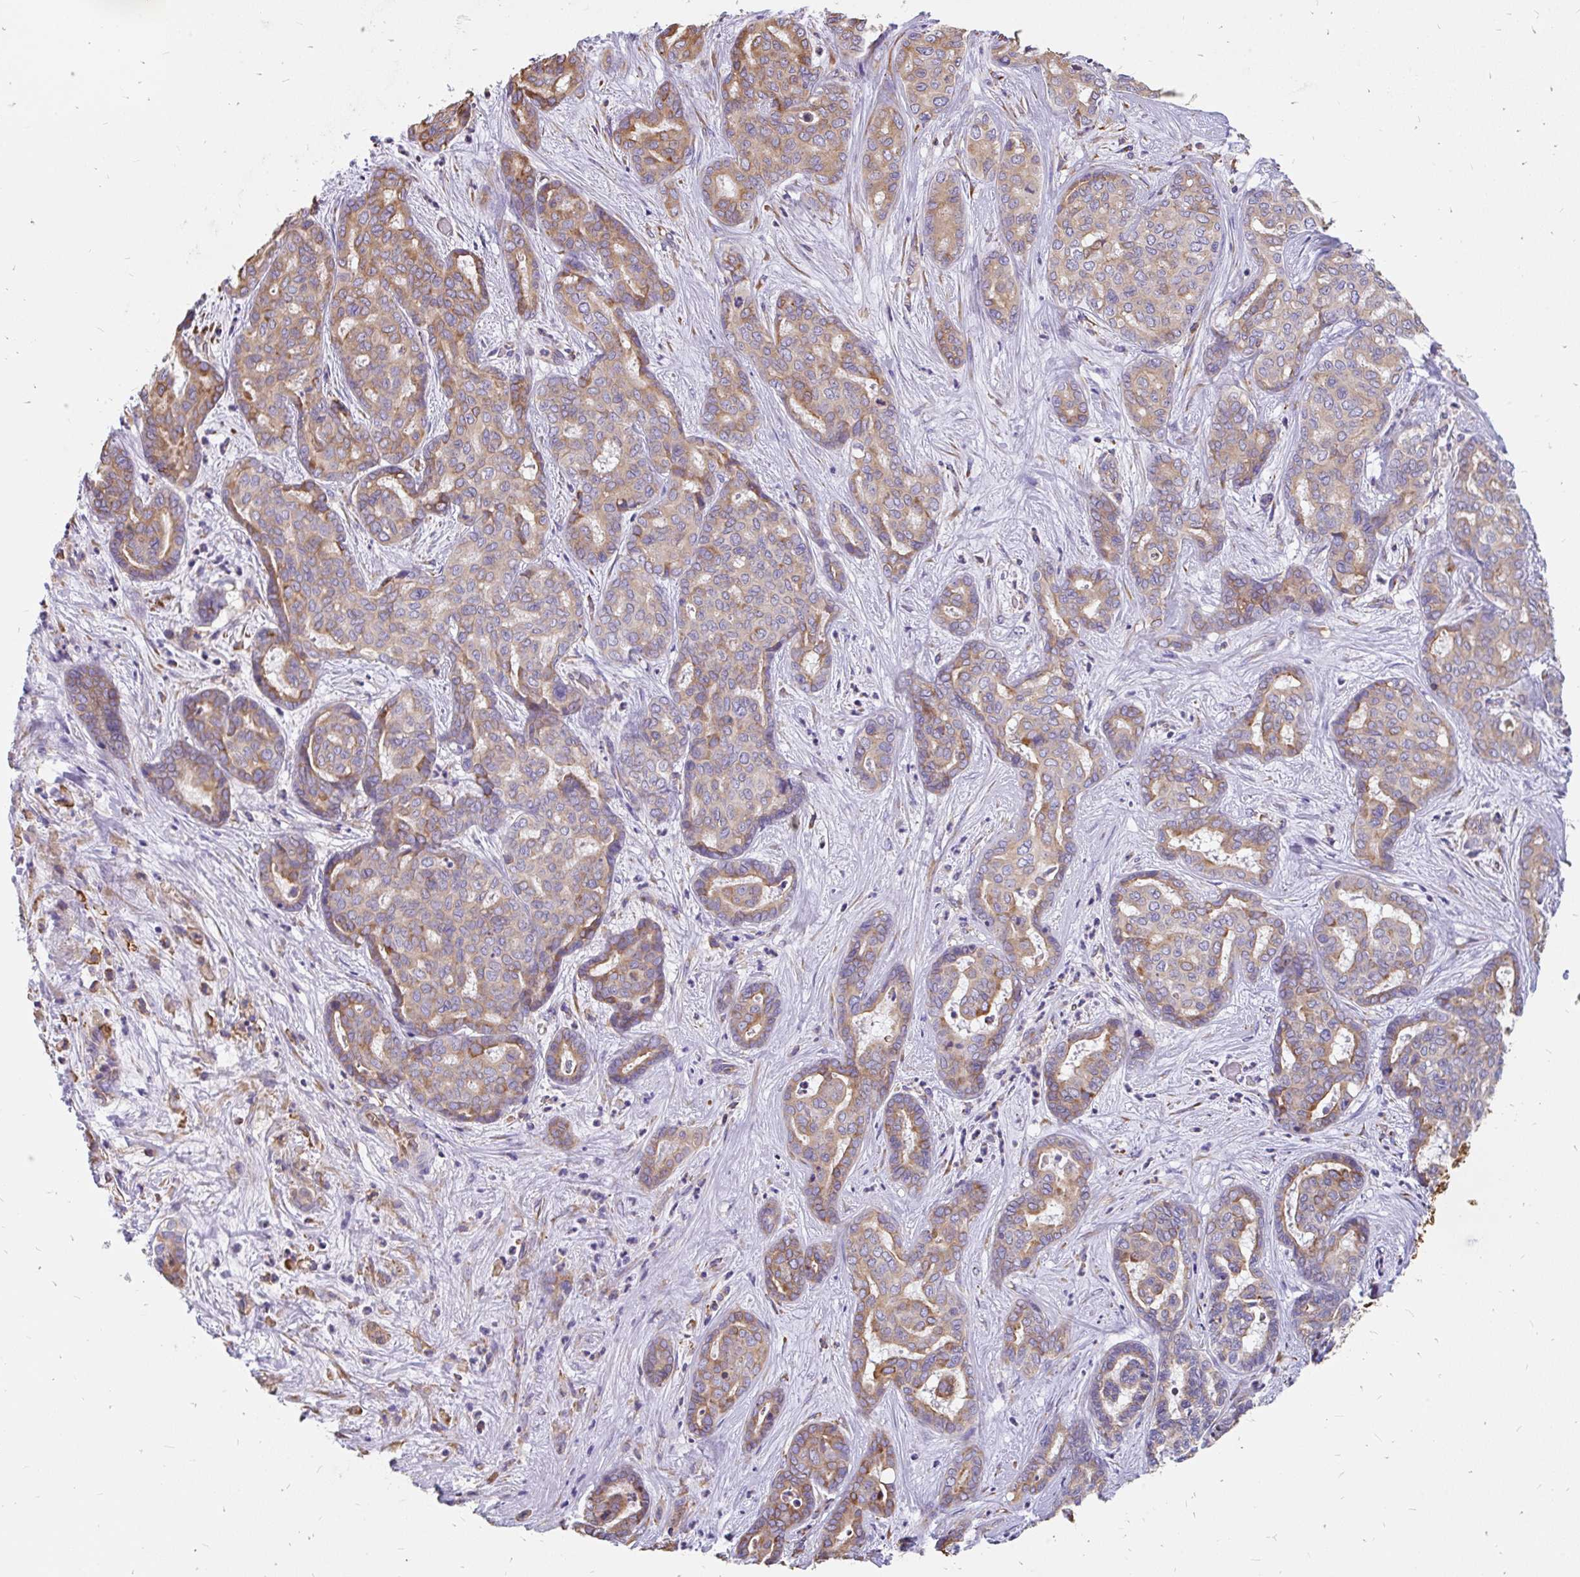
{"staining": {"intensity": "moderate", "quantity": "25%-75%", "location": "cytoplasmic/membranous"}, "tissue": "liver cancer", "cell_type": "Tumor cells", "image_type": "cancer", "snomed": [{"axis": "morphology", "description": "Cholangiocarcinoma"}, {"axis": "topography", "description": "Liver"}], "caption": "The micrograph reveals staining of cholangiocarcinoma (liver), revealing moderate cytoplasmic/membranous protein staining (brown color) within tumor cells.", "gene": "EML5", "patient": {"sex": "female", "age": 64}}